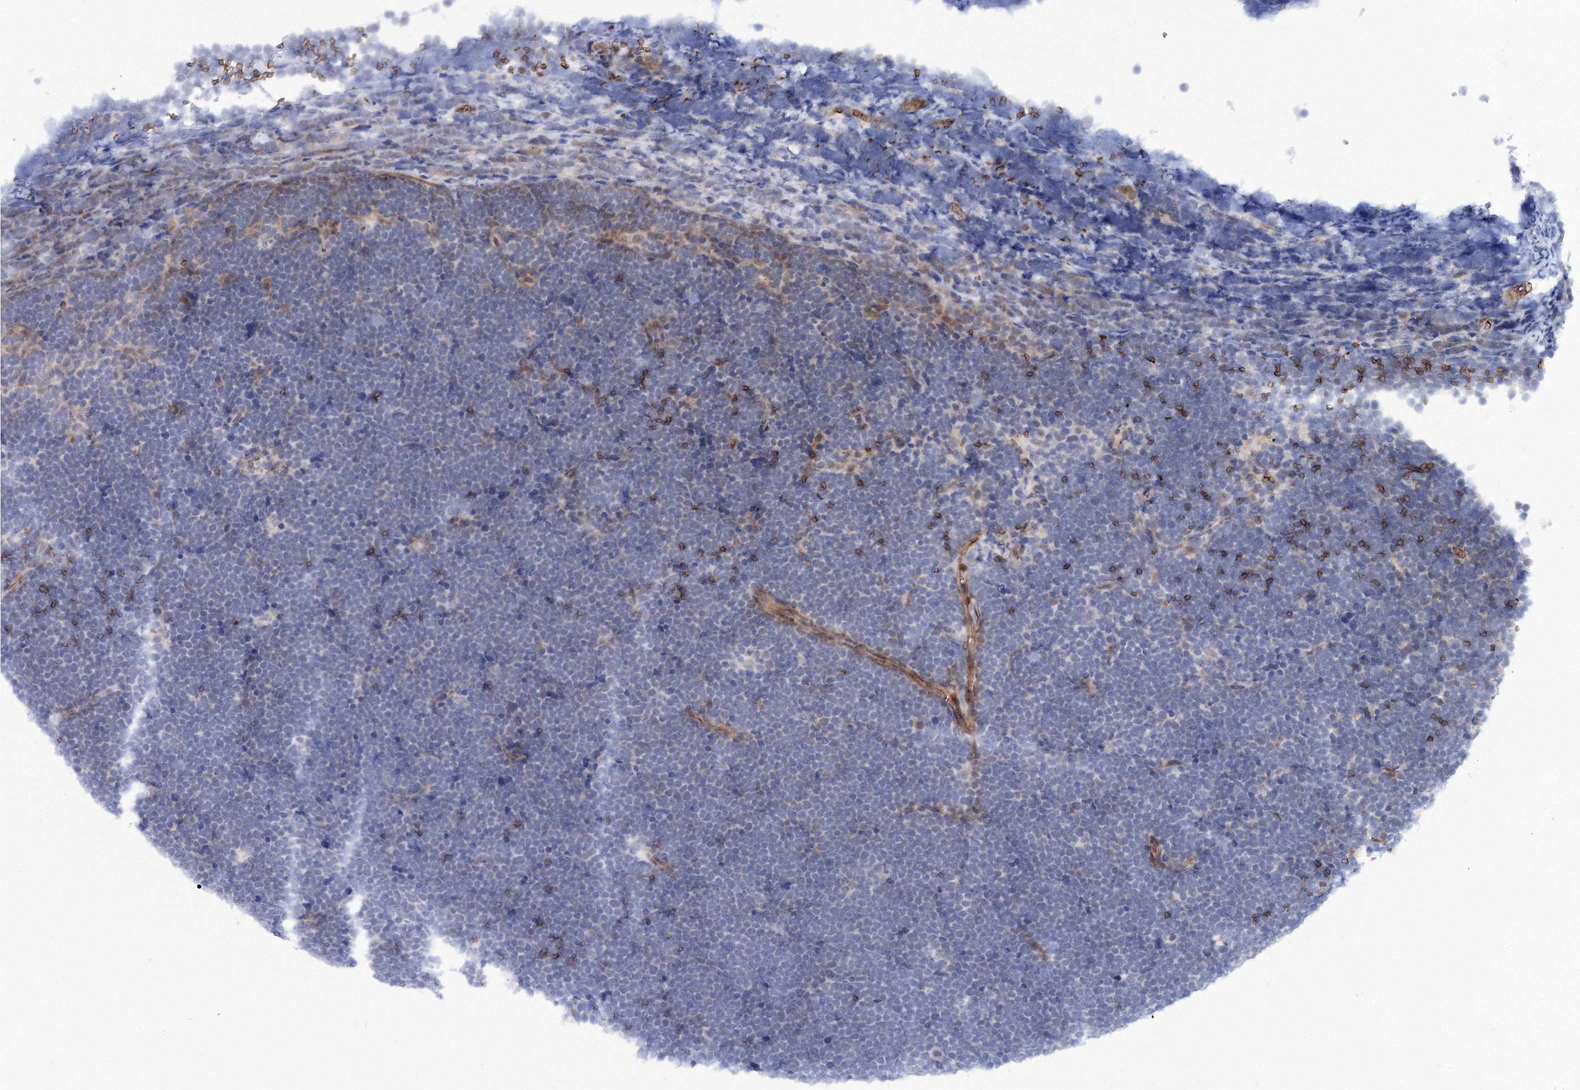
{"staining": {"intensity": "negative", "quantity": "none", "location": "none"}, "tissue": "lymphoma", "cell_type": "Tumor cells", "image_type": "cancer", "snomed": [{"axis": "morphology", "description": "Malignant lymphoma, non-Hodgkin's type, High grade"}, {"axis": "topography", "description": "Lymph node"}], "caption": "Histopathology image shows no significant protein expression in tumor cells of lymphoma. (DAB immunohistochemistry with hematoxylin counter stain).", "gene": "C11orf52", "patient": {"sex": "male", "age": 13}}